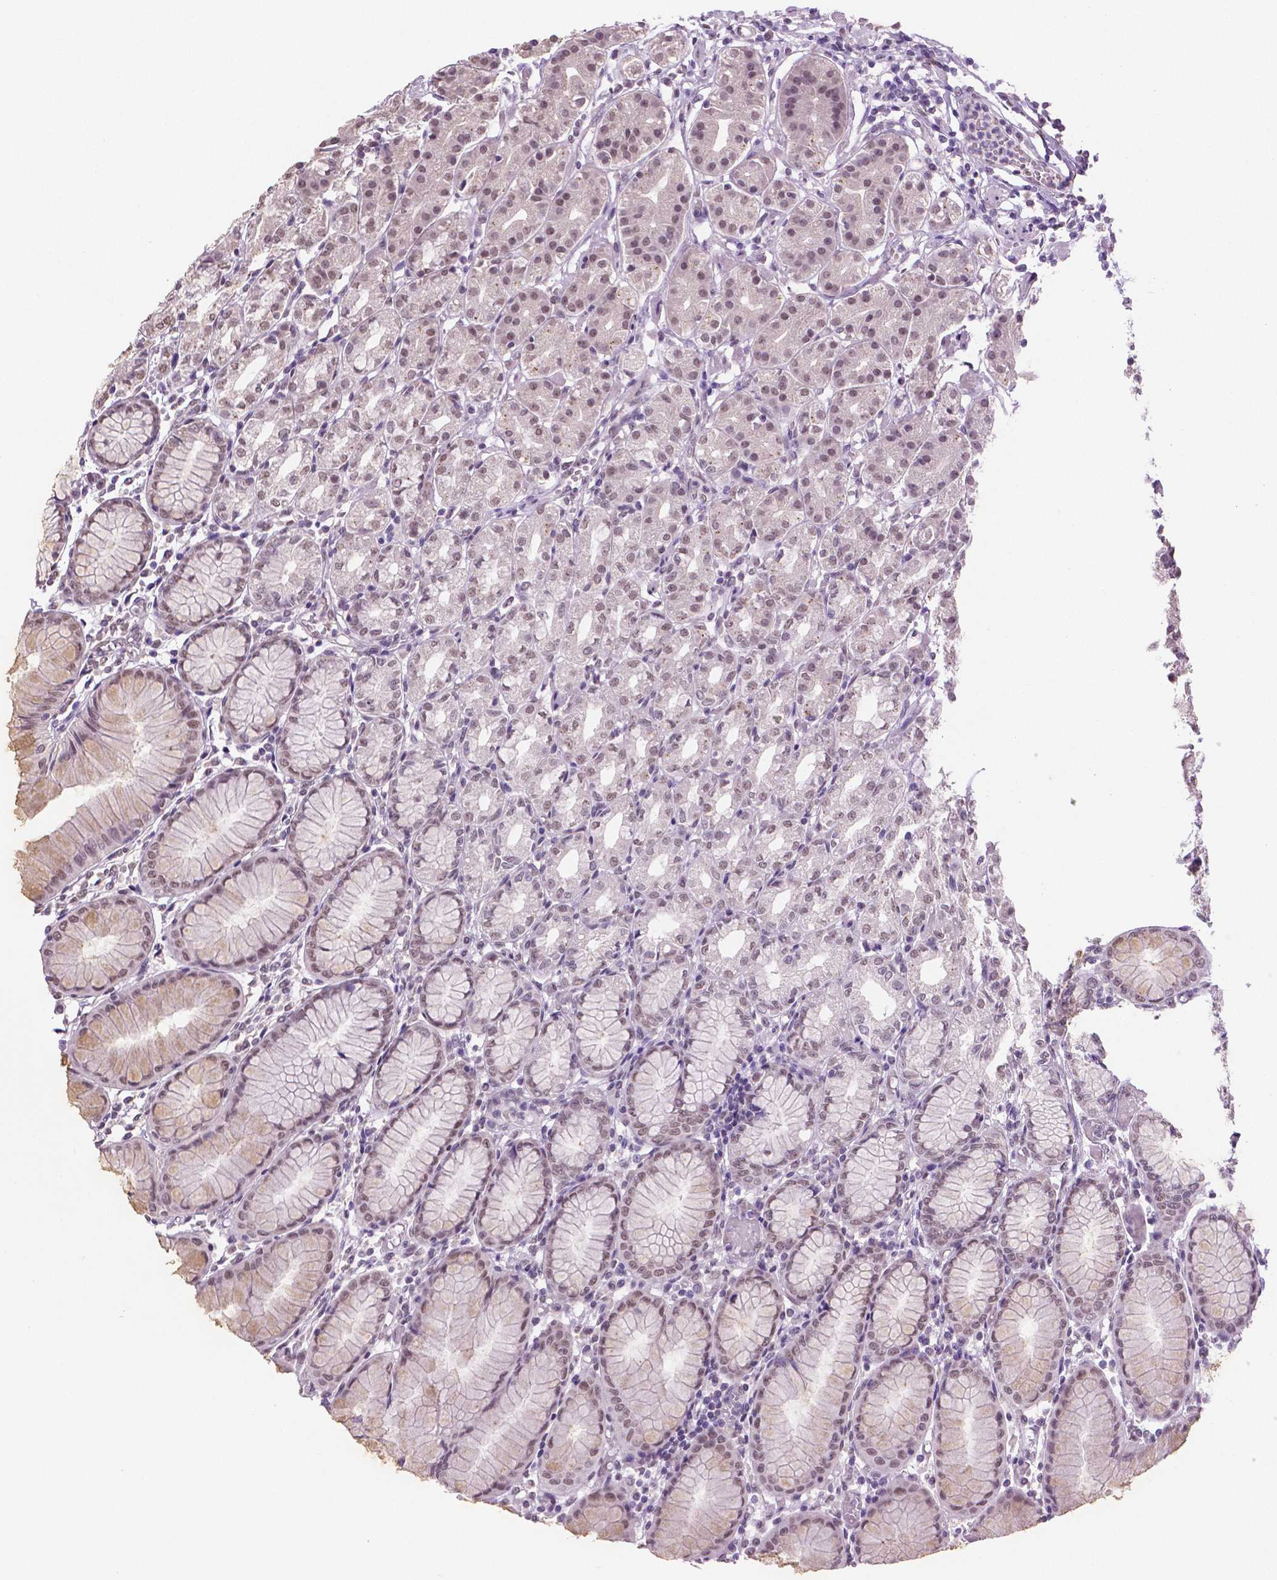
{"staining": {"intensity": "weak", "quantity": "25%-75%", "location": "cytoplasmic/membranous,nuclear"}, "tissue": "stomach", "cell_type": "Glandular cells", "image_type": "normal", "snomed": [{"axis": "morphology", "description": "Normal tissue, NOS"}, {"axis": "topography", "description": "Stomach"}], "caption": "A low amount of weak cytoplasmic/membranous,nuclear staining is present in about 25%-75% of glandular cells in unremarkable stomach.", "gene": "IGF2BP1", "patient": {"sex": "female", "age": 57}}